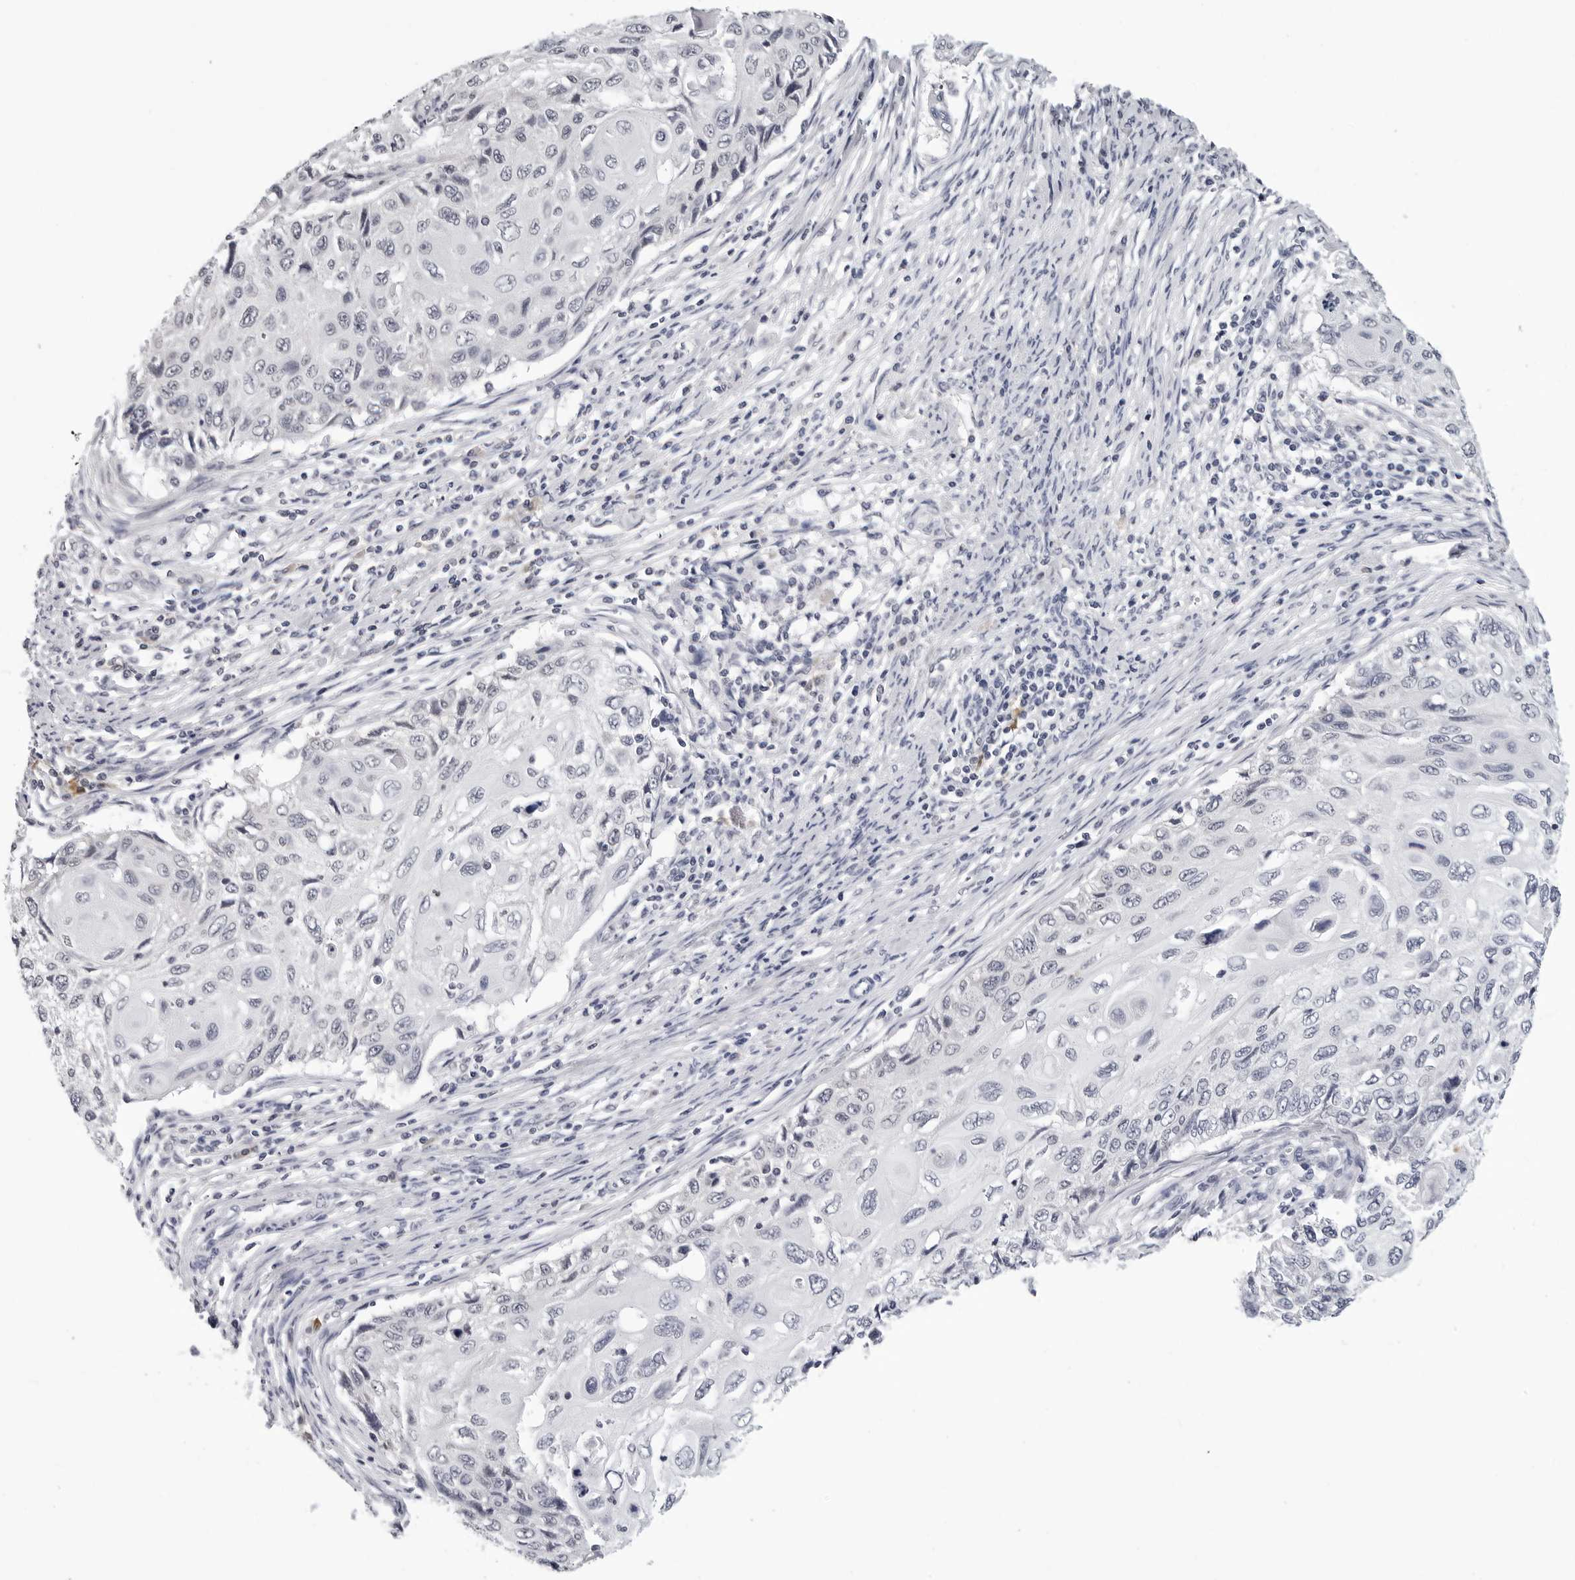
{"staining": {"intensity": "negative", "quantity": "none", "location": "none"}, "tissue": "cervical cancer", "cell_type": "Tumor cells", "image_type": "cancer", "snomed": [{"axis": "morphology", "description": "Squamous cell carcinoma, NOS"}, {"axis": "topography", "description": "Cervix"}], "caption": "Protein analysis of squamous cell carcinoma (cervical) displays no significant positivity in tumor cells.", "gene": "TRMT13", "patient": {"sex": "female", "age": 70}}